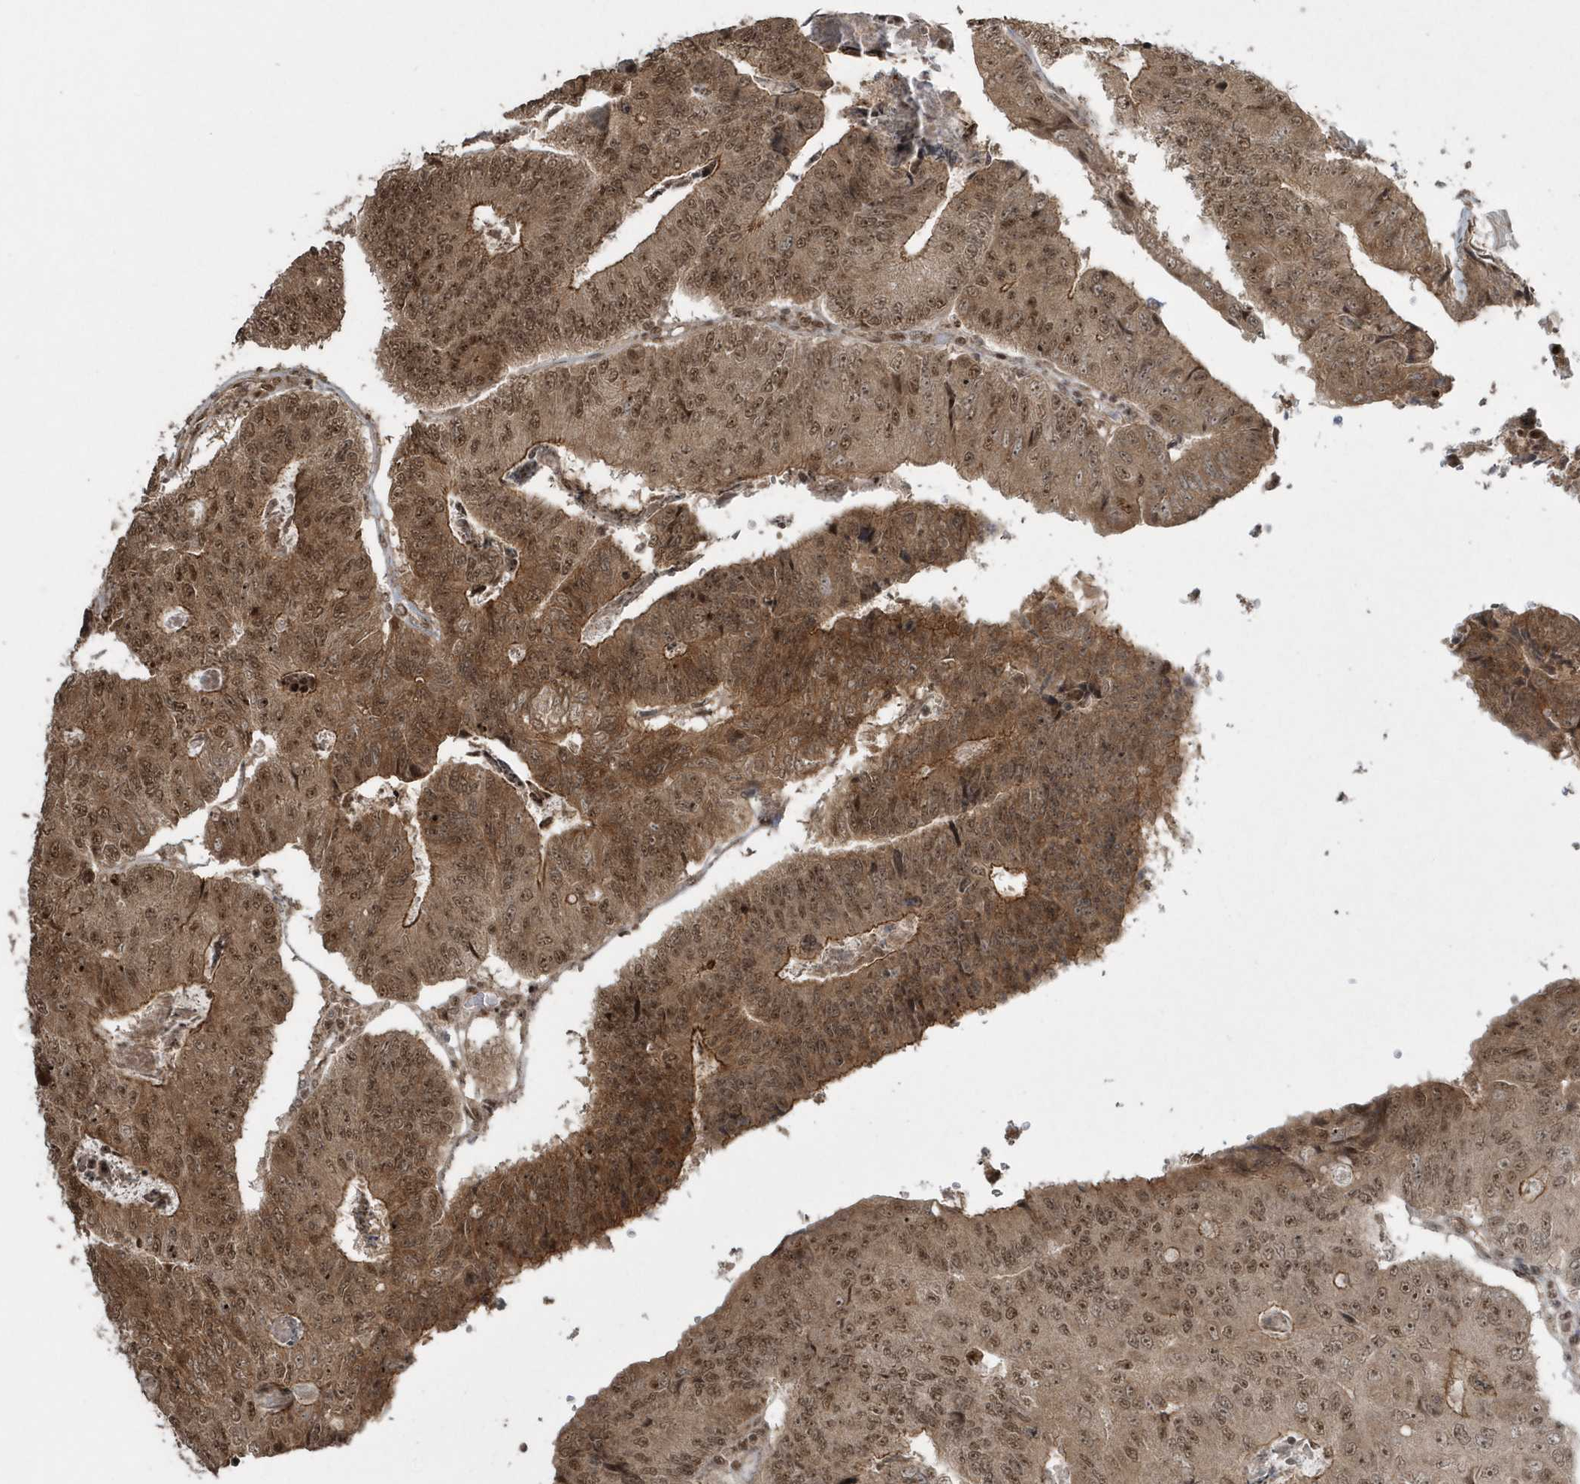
{"staining": {"intensity": "moderate", "quantity": ">75%", "location": "cytoplasmic/membranous,nuclear"}, "tissue": "colorectal cancer", "cell_type": "Tumor cells", "image_type": "cancer", "snomed": [{"axis": "morphology", "description": "Adenocarcinoma, NOS"}, {"axis": "topography", "description": "Colon"}], "caption": "Human colorectal cancer (adenocarcinoma) stained with a brown dye demonstrates moderate cytoplasmic/membranous and nuclear positive expression in approximately >75% of tumor cells.", "gene": "EPB41L4A", "patient": {"sex": "female", "age": 67}}